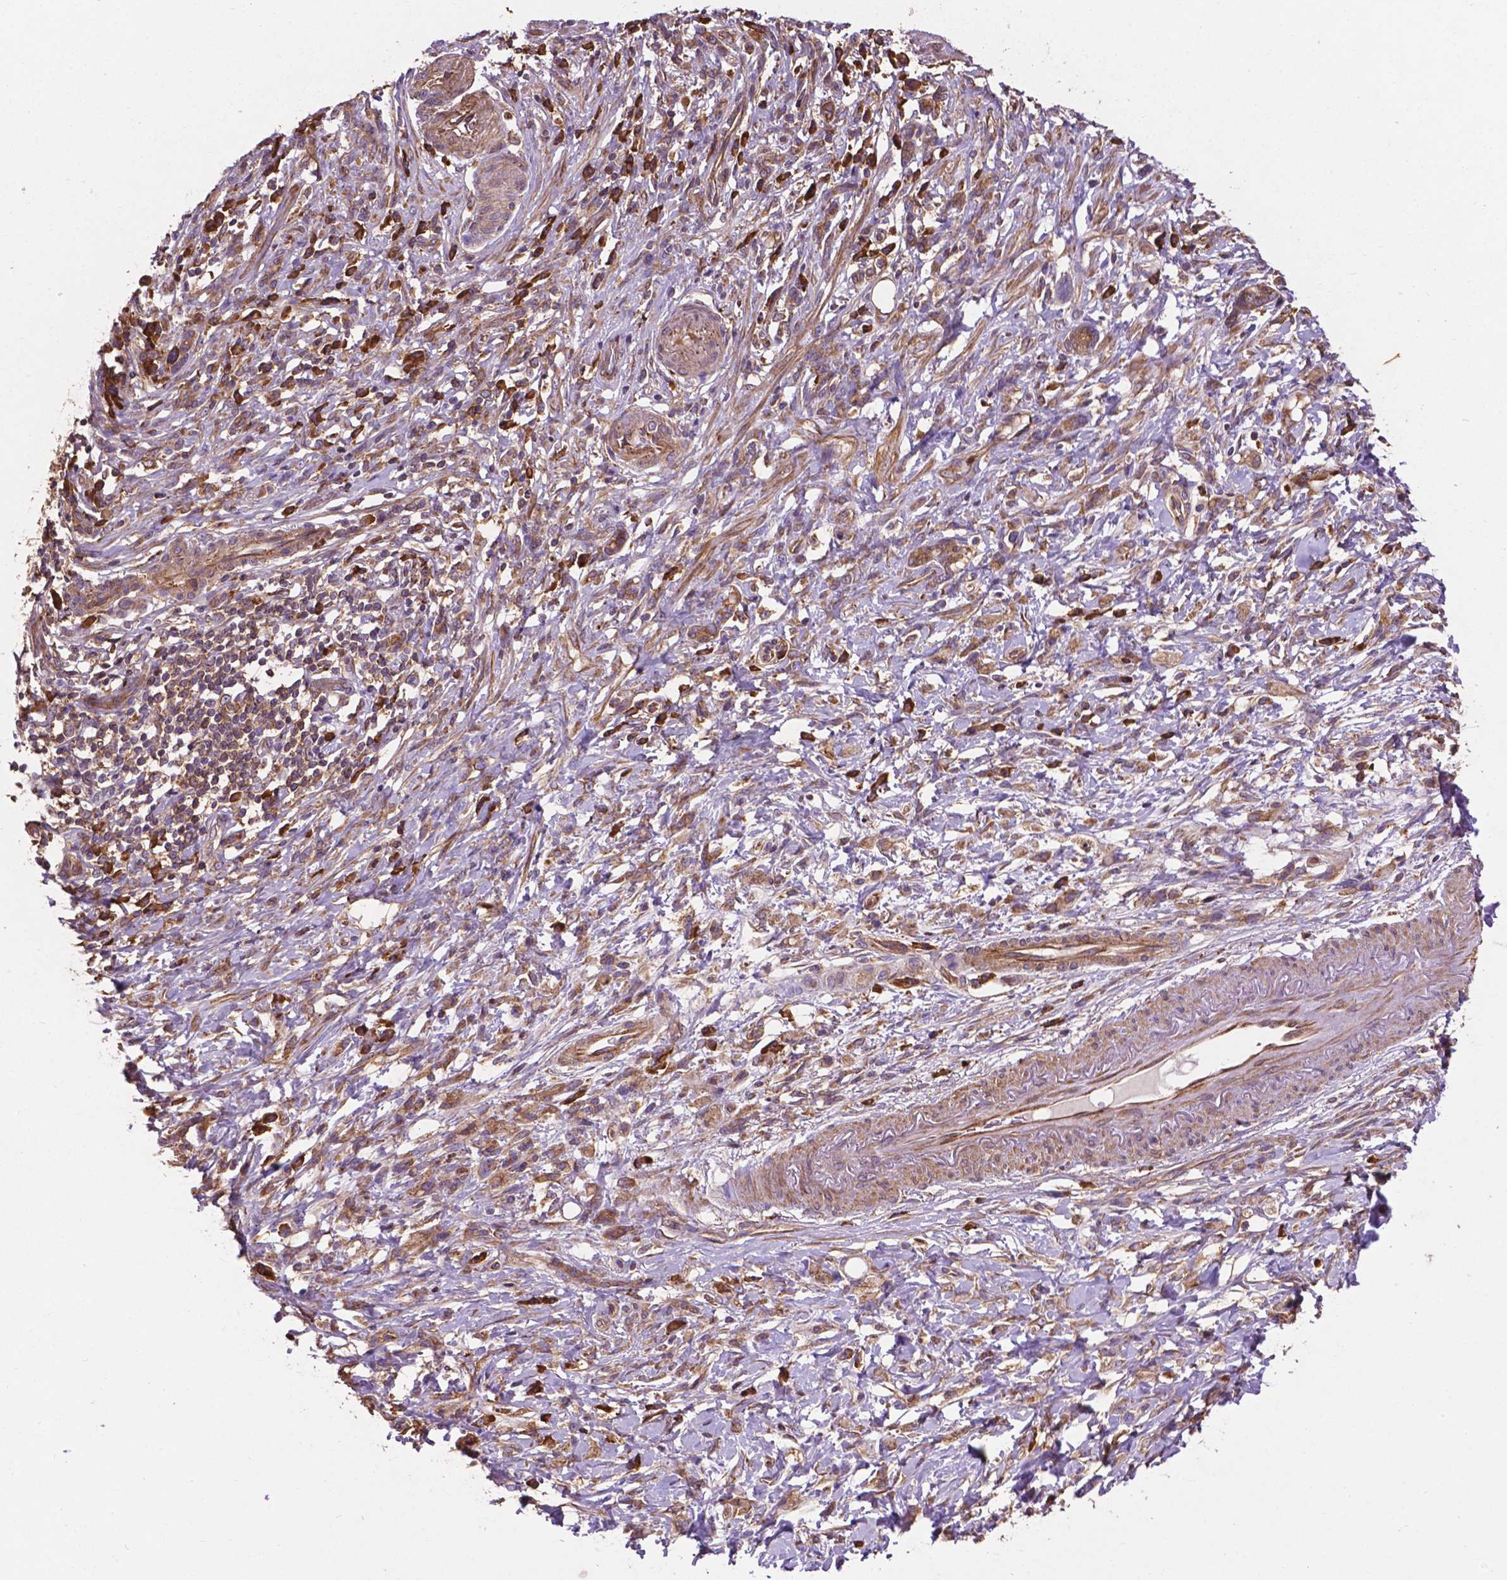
{"staining": {"intensity": "moderate", "quantity": ">75%", "location": "cytoplasmic/membranous"}, "tissue": "stomach cancer", "cell_type": "Tumor cells", "image_type": "cancer", "snomed": [{"axis": "morphology", "description": "Adenocarcinoma, NOS"}, {"axis": "topography", "description": "Stomach"}], "caption": "A high-resolution image shows immunohistochemistry (IHC) staining of stomach cancer (adenocarcinoma), which exhibits moderate cytoplasmic/membranous positivity in approximately >75% of tumor cells.", "gene": "CCDC71L", "patient": {"sex": "female", "age": 84}}